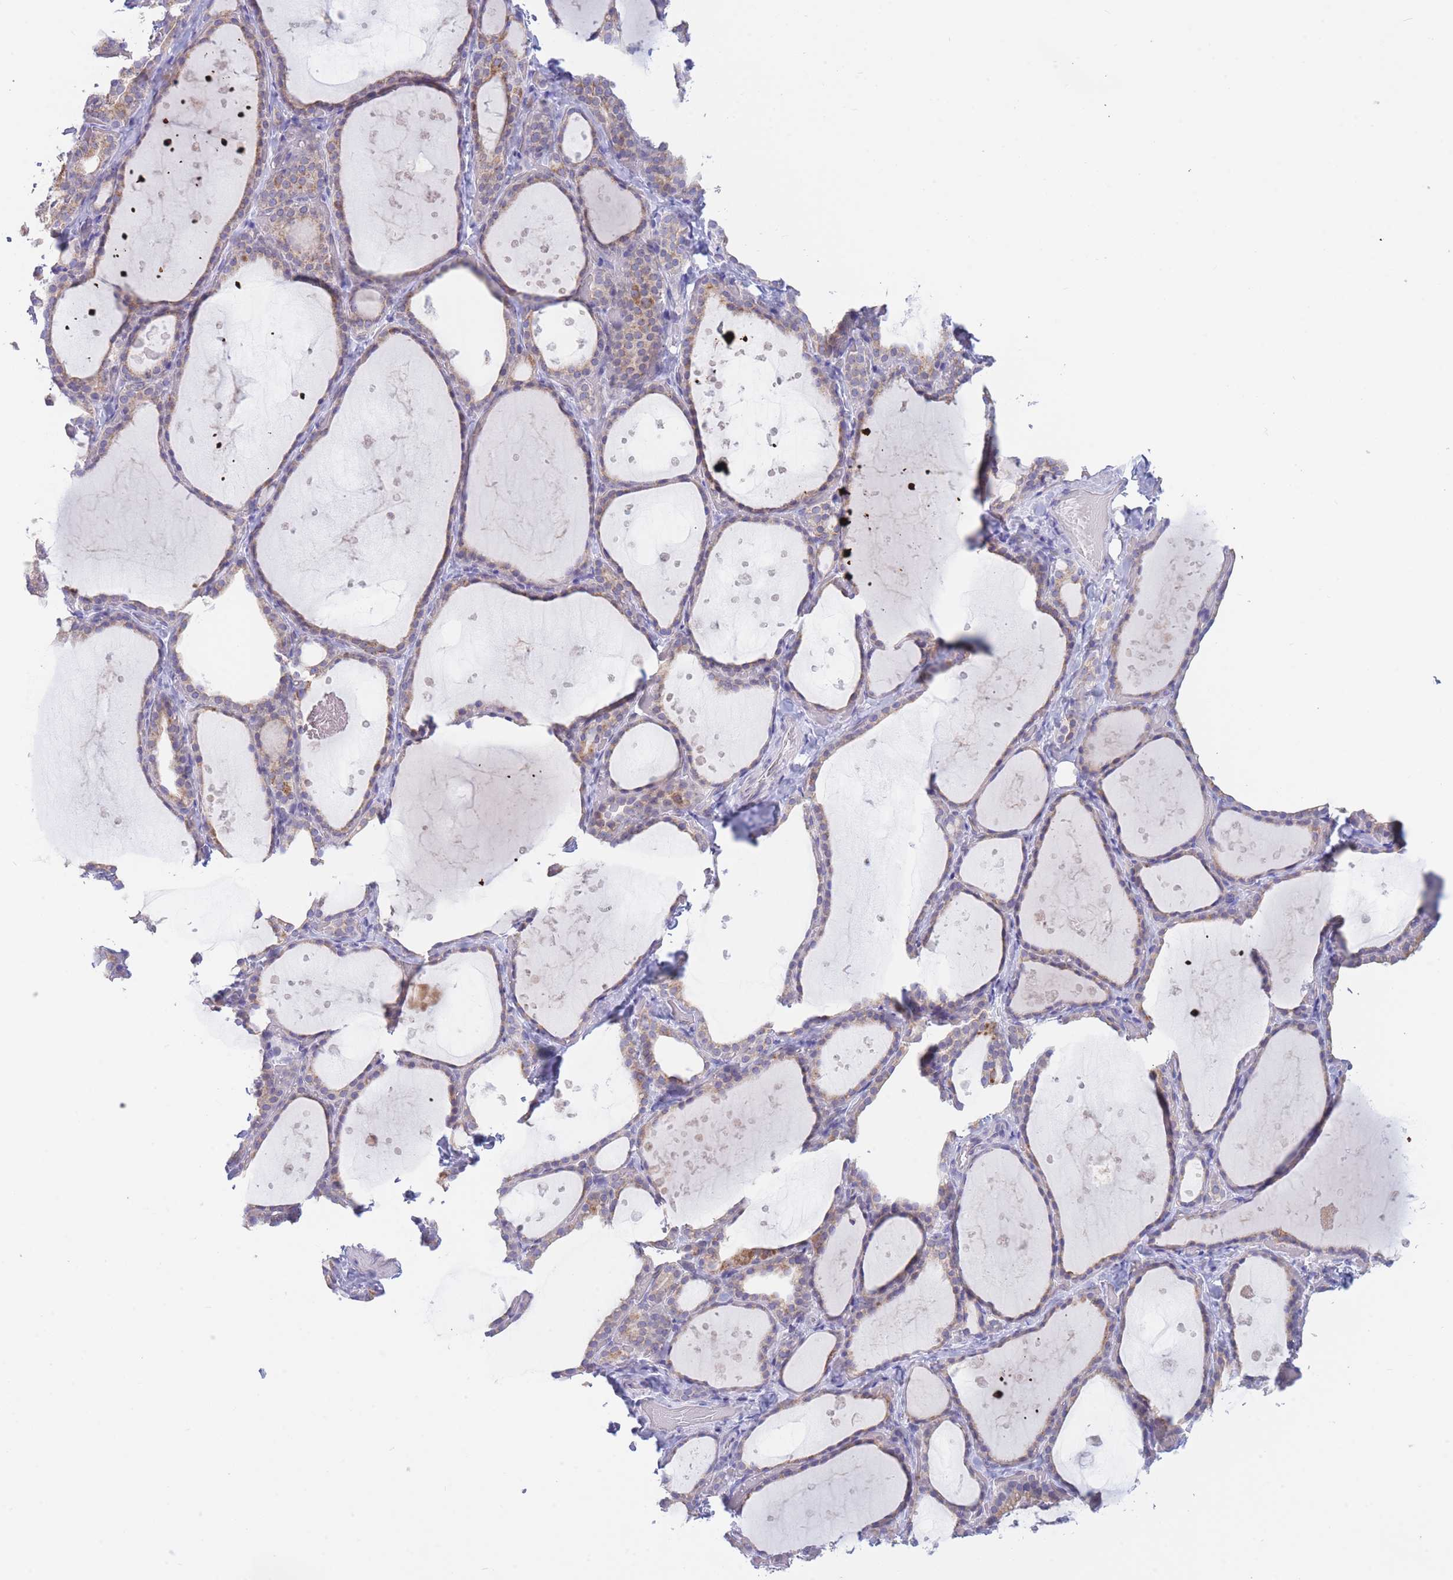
{"staining": {"intensity": "weak", "quantity": "25%-75%", "location": "cytoplasmic/membranous"}, "tissue": "thyroid gland", "cell_type": "Glandular cells", "image_type": "normal", "snomed": [{"axis": "morphology", "description": "Normal tissue, NOS"}, {"axis": "topography", "description": "Thyroid gland"}], "caption": "Protein staining shows weak cytoplasmic/membranous positivity in about 25%-75% of glandular cells in unremarkable thyroid gland.", "gene": "NANP", "patient": {"sex": "female", "age": 44}}